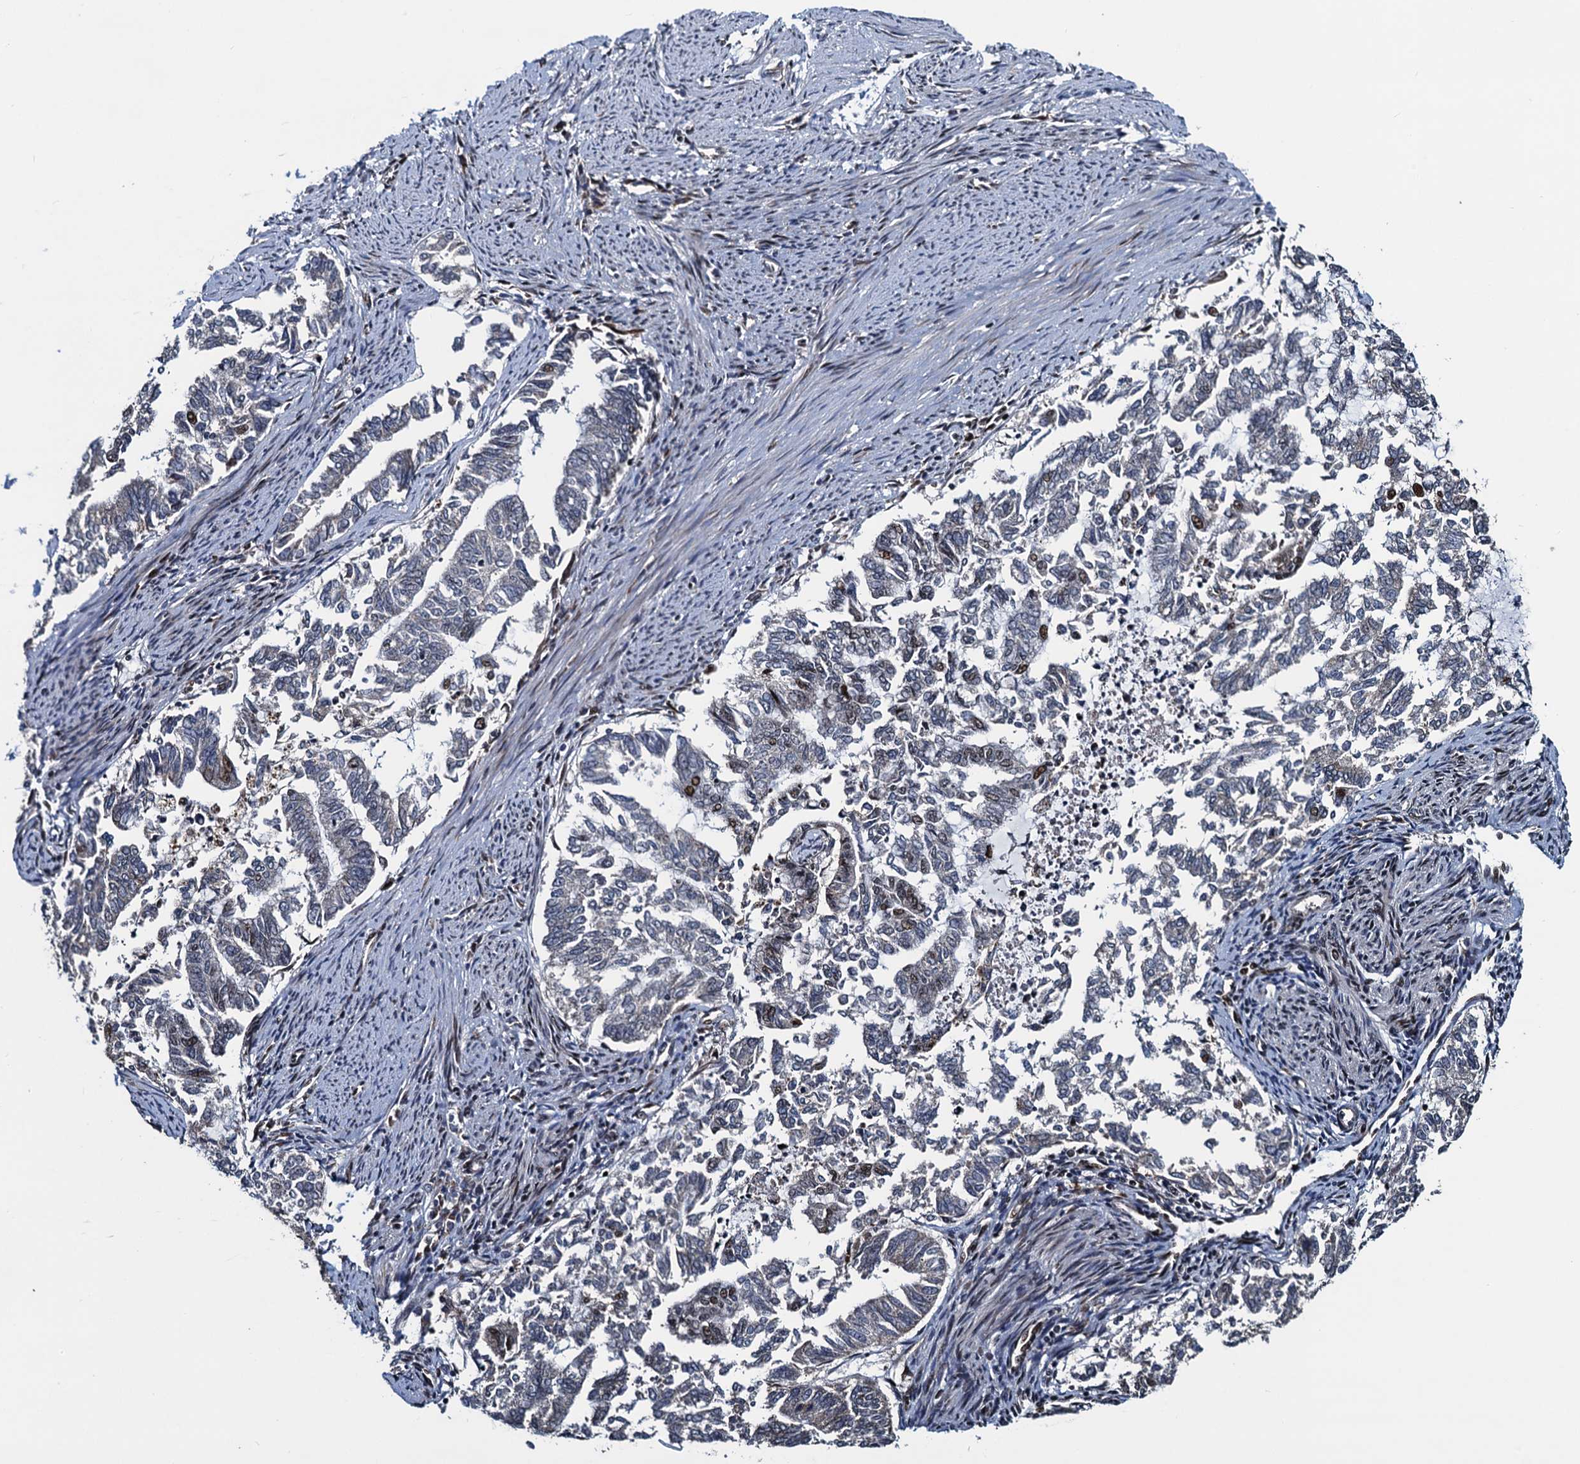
{"staining": {"intensity": "weak", "quantity": "<25%", "location": "nuclear"}, "tissue": "endometrial cancer", "cell_type": "Tumor cells", "image_type": "cancer", "snomed": [{"axis": "morphology", "description": "Adenocarcinoma, NOS"}, {"axis": "topography", "description": "Endometrium"}], "caption": "Immunohistochemistry (IHC) photomicrograph of neoplastic tissue: human endometrial adenocarcinoma stained with DAB shows no significant protein staining in tumor cells. (IHC, brightfield microscopy, high magnification).", "gene": "ATOSA", "patient": {"sex": "female", "age": 79}}